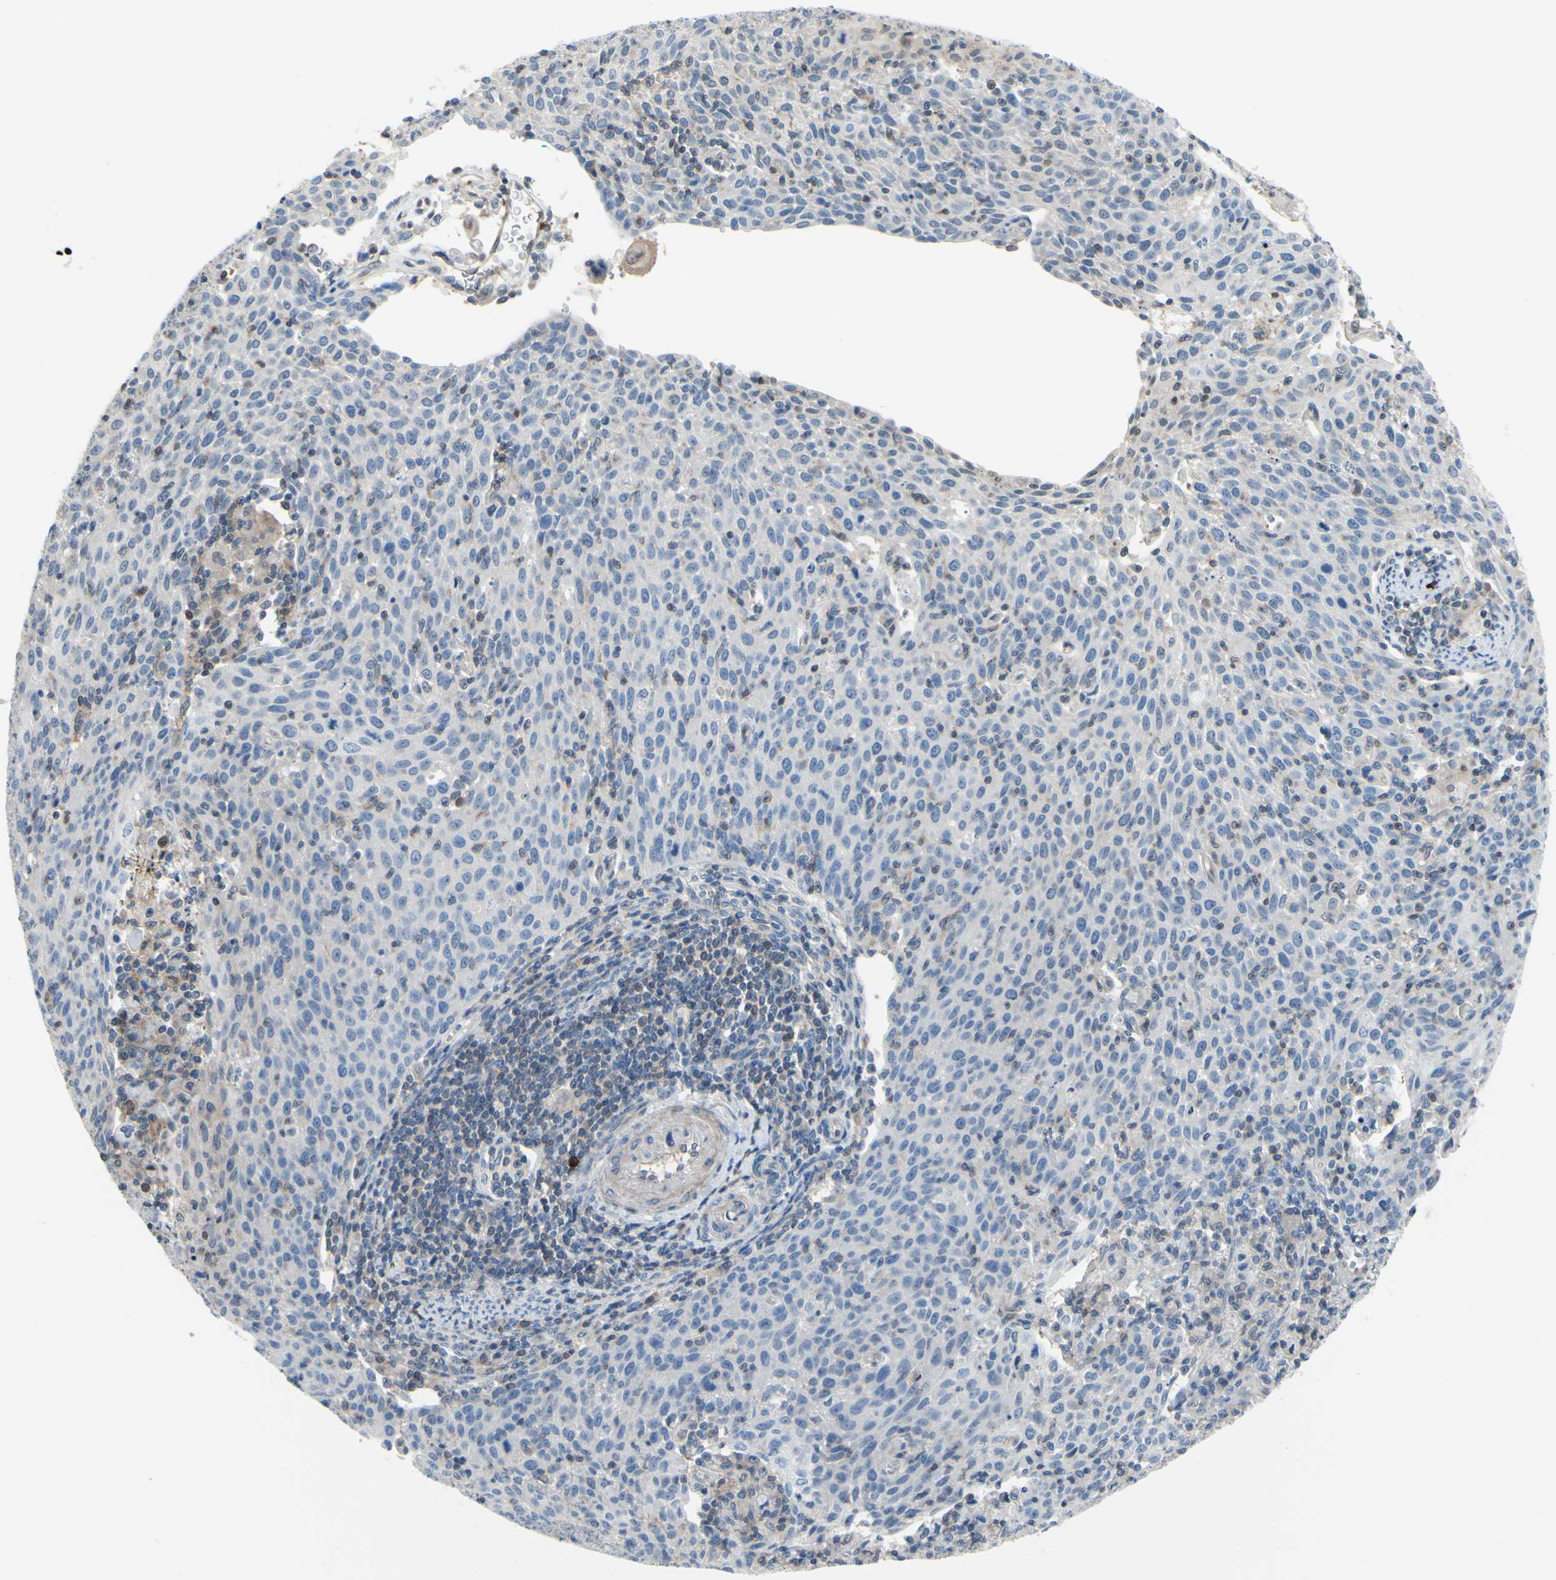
{"staining": {"intensity": "weak", "quantity": "<25%", "location": "cytoplasmic/membranous"}, "tissue": "cervical cancer", "cell_type": "Tumor cells", "image_type": "cancer", "snomed": [{"axis": "morphology", "description": "Squamous cell carcinoma, NOS"}, {"axis": "topography", "description": "Cervix"}], "caption": "Squamous cell carcinoma (cervical) was stained to show a protein in brown. There is no significant staining in tumor cells.", "gene": "UPK3B", "patient": {"sex": "female", "age": 38}}